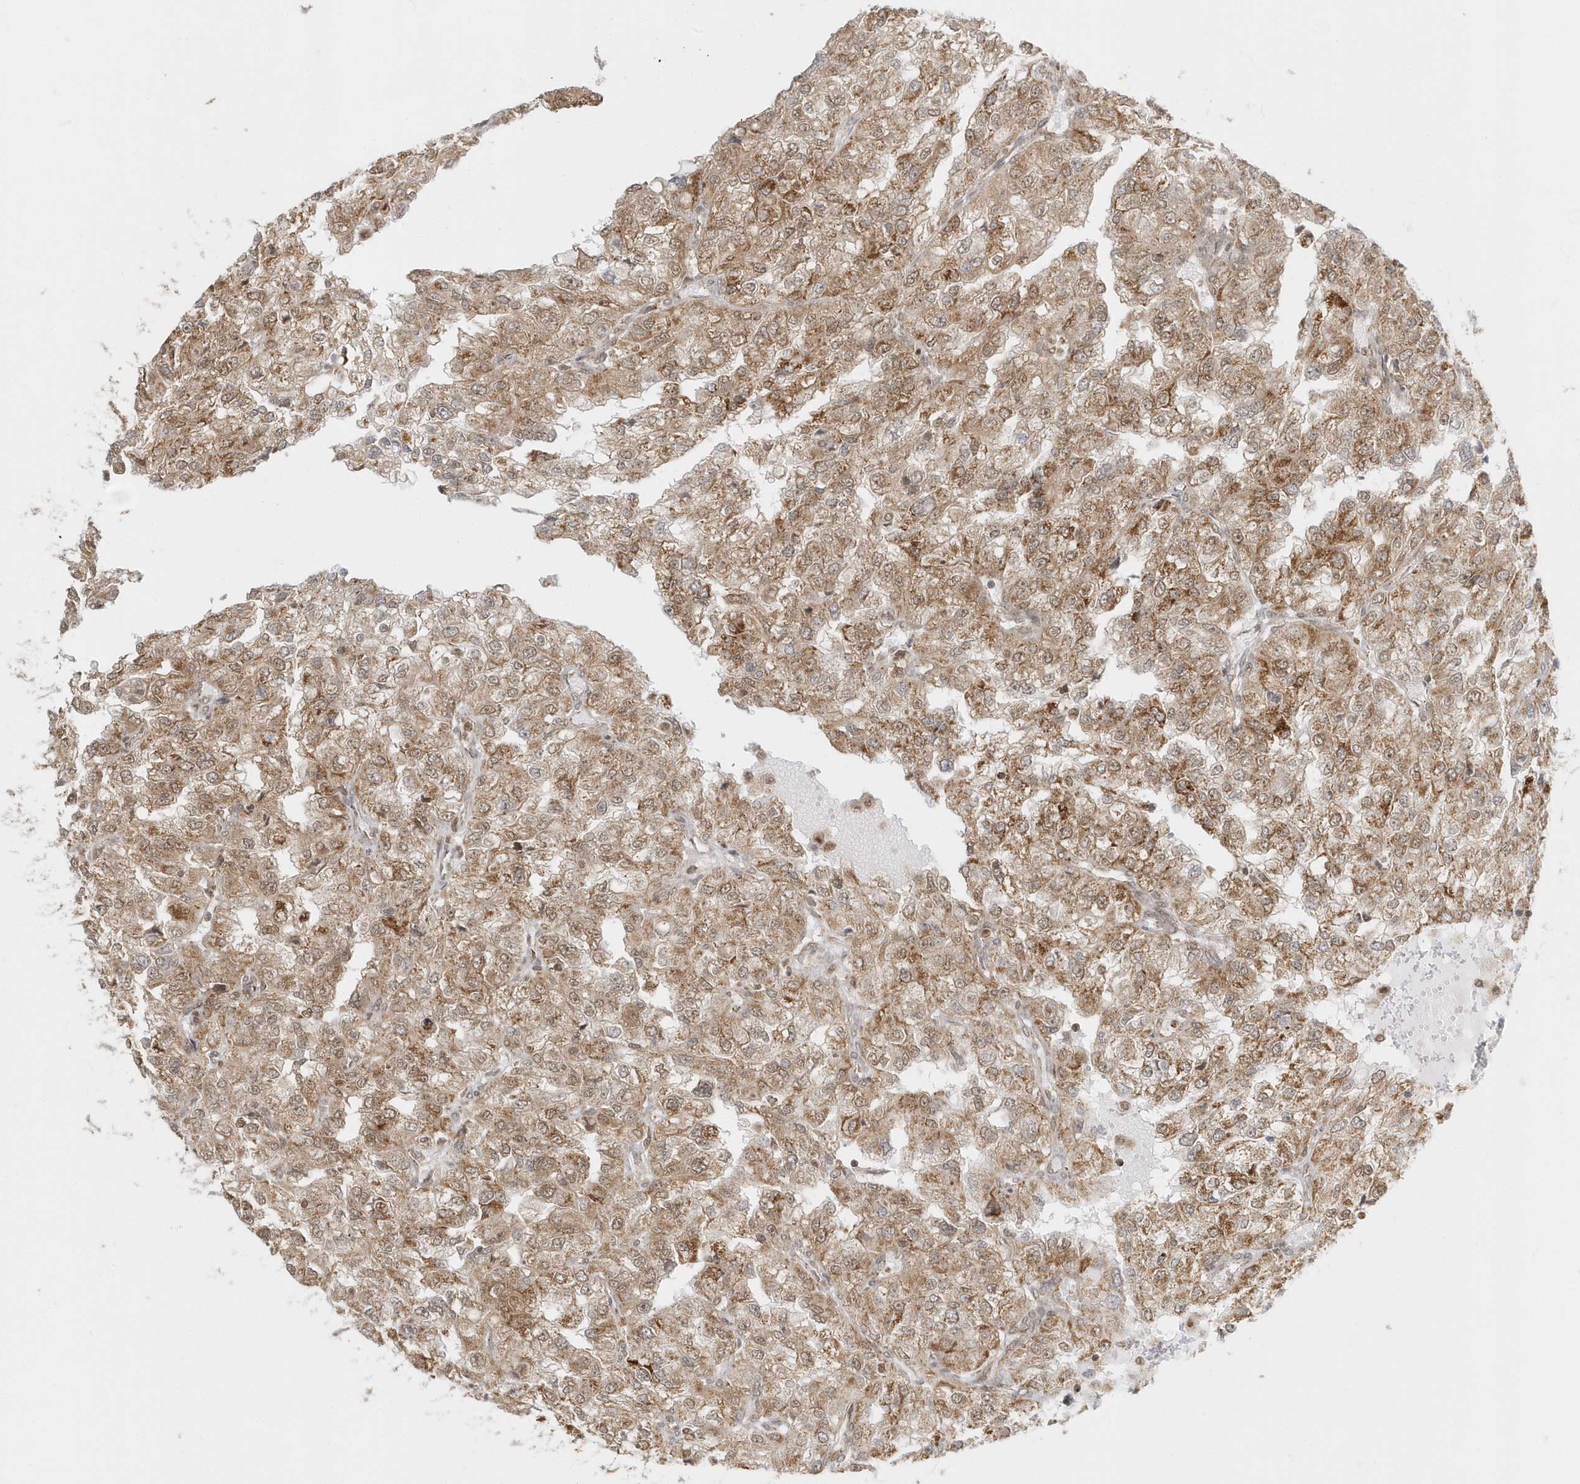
{"staining": {"intensity": "moderate", "quantity": ">75%", "location": "cytoplasmic/membranous,nuclear"}, "tissue": "renal cancer", "cell_type": "Tumor cells", "image_type": "cancer", "snomed": [{"axis": "morphology", "description": "Adenocarcinoma, NOS"}, {"axis": "topography", "description": "Kidney"}], "caption": "Renal cancer (adenocarcinoma) tissue exhibits moderate cytoplasmic/membranous and nuclear expression in about >75% of tumor cells, visualized by immunohistochemistry.", "gene": "PSMD6", "patient": {"sex": "female", "age": 54}}